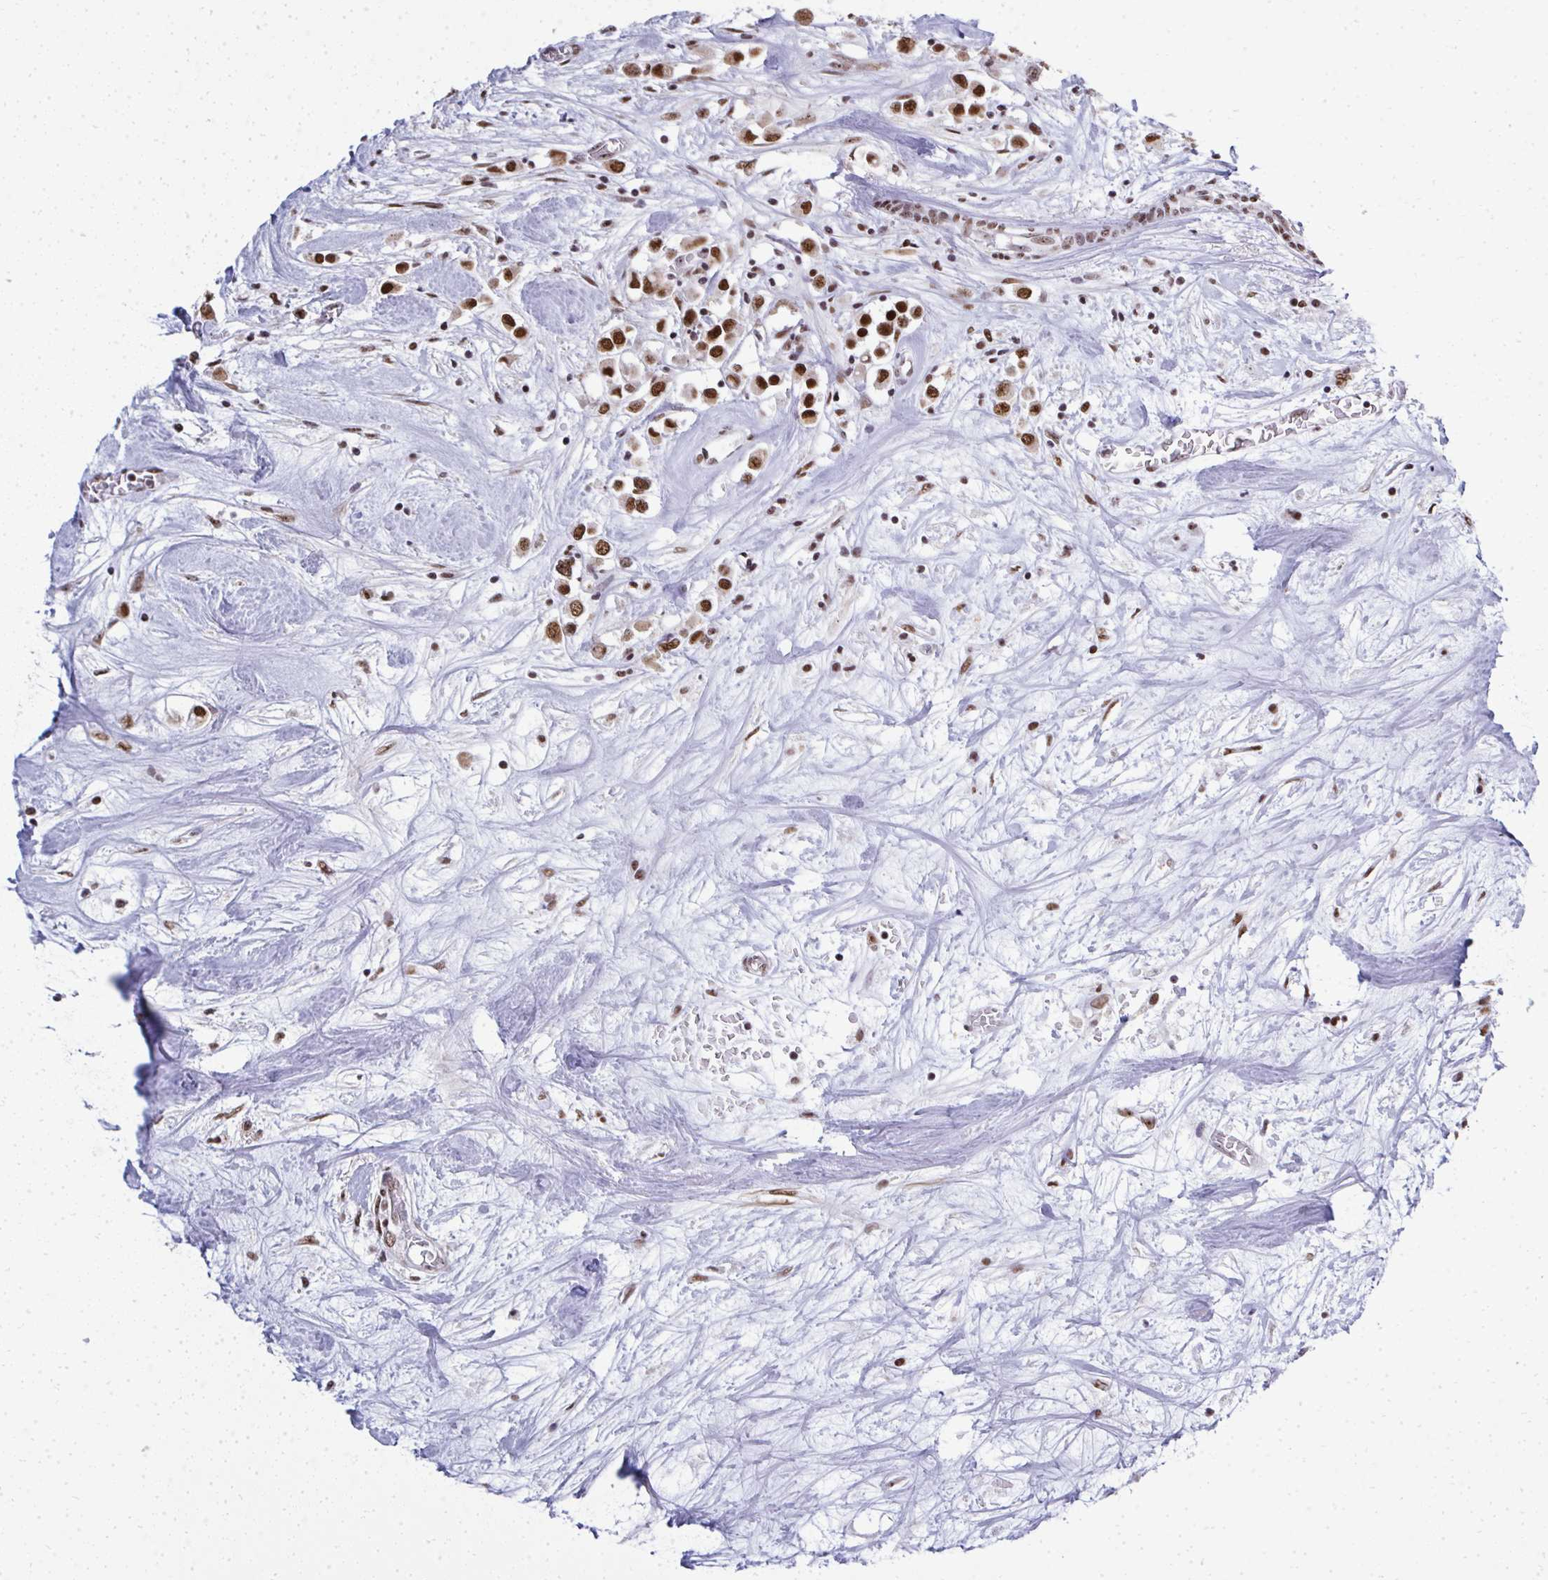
{"staining": {"intensity": "strong", "quantity": ">75%", "location": "nuclear"}, "tissue": "breast cancer", "cell_type": "Tumor cells", "image_type": "cancer", "snomed": [{"axis": "morphology", "description": "Duct carcinoma"}, {"axis": "topography", "description": "Breast"}], "caption": "Protein positivity by immunohistochemistry (IHC) displays strong nuclear staining in about >75% of tumor cells in breast infiltrating ductal carcinoma.", "gene": "SIRT7", "patient": {"sex": "female", "age": 61}}